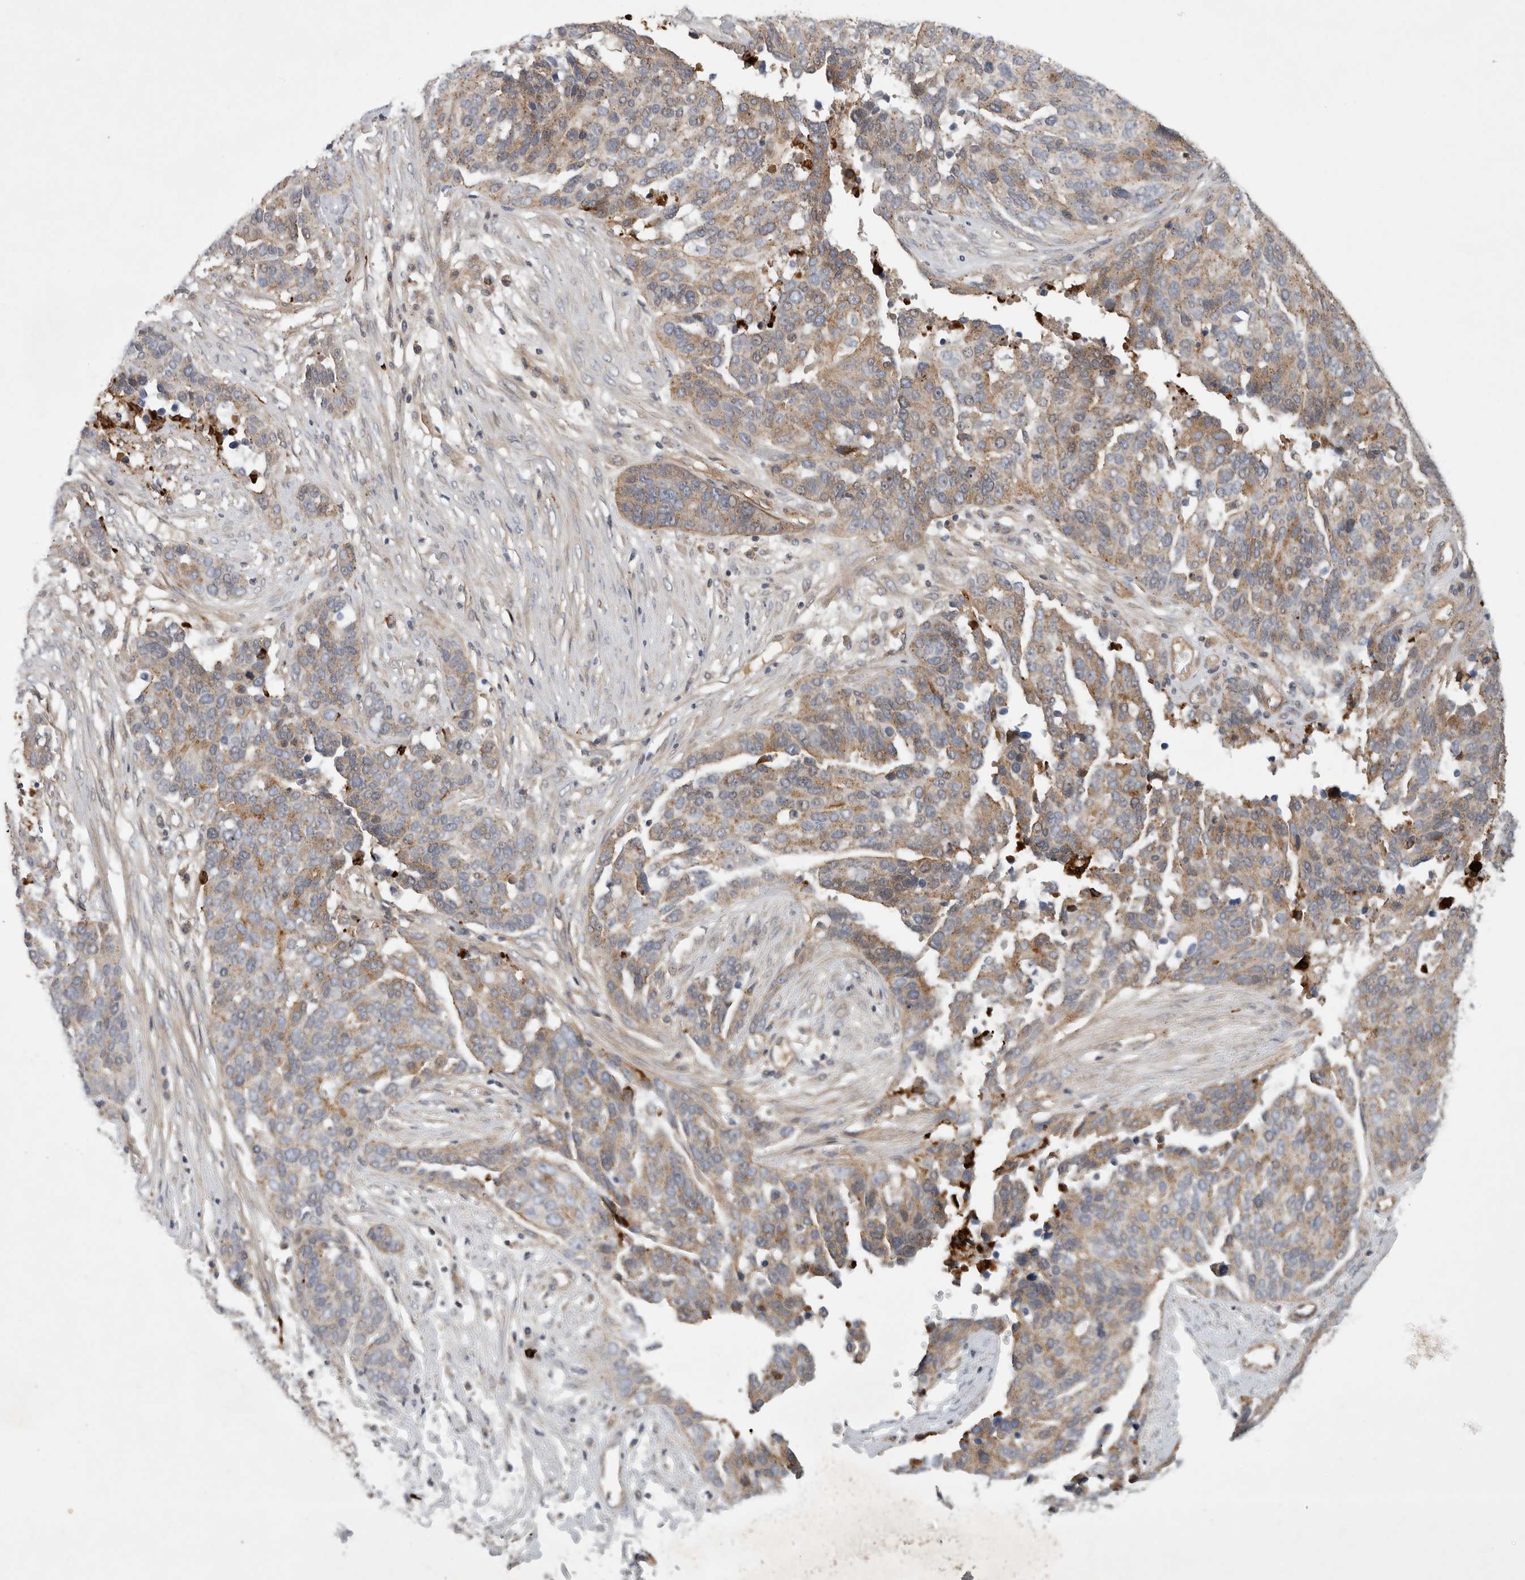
{"staining": {"intensity": "moderate", "quantity": ">75%", "location": "cytoplasmic/membranous"}, "tissue": "ovarian cancer", "cell_type": "Tumor cells", "image_type": "cancer", "snomed": [{"axis": "morphology", "description": "Cystadenocarcinoma, serous, NOS"}, {"axis": "topography", "description": "Ovary"}], "caption": "An immunohistochemistry micrograph of neoplastic tissue is shown. Protein staining in brown labels moderate cytoplasmic/membranous positivity in serous cystadenocarcinoma (ovarian) within tumor cells. (DAB IHC, brown staining for protein, blue staining for nuclei).", "gene": "MLPH", "patient": {"sex": "female", "age": 44}}